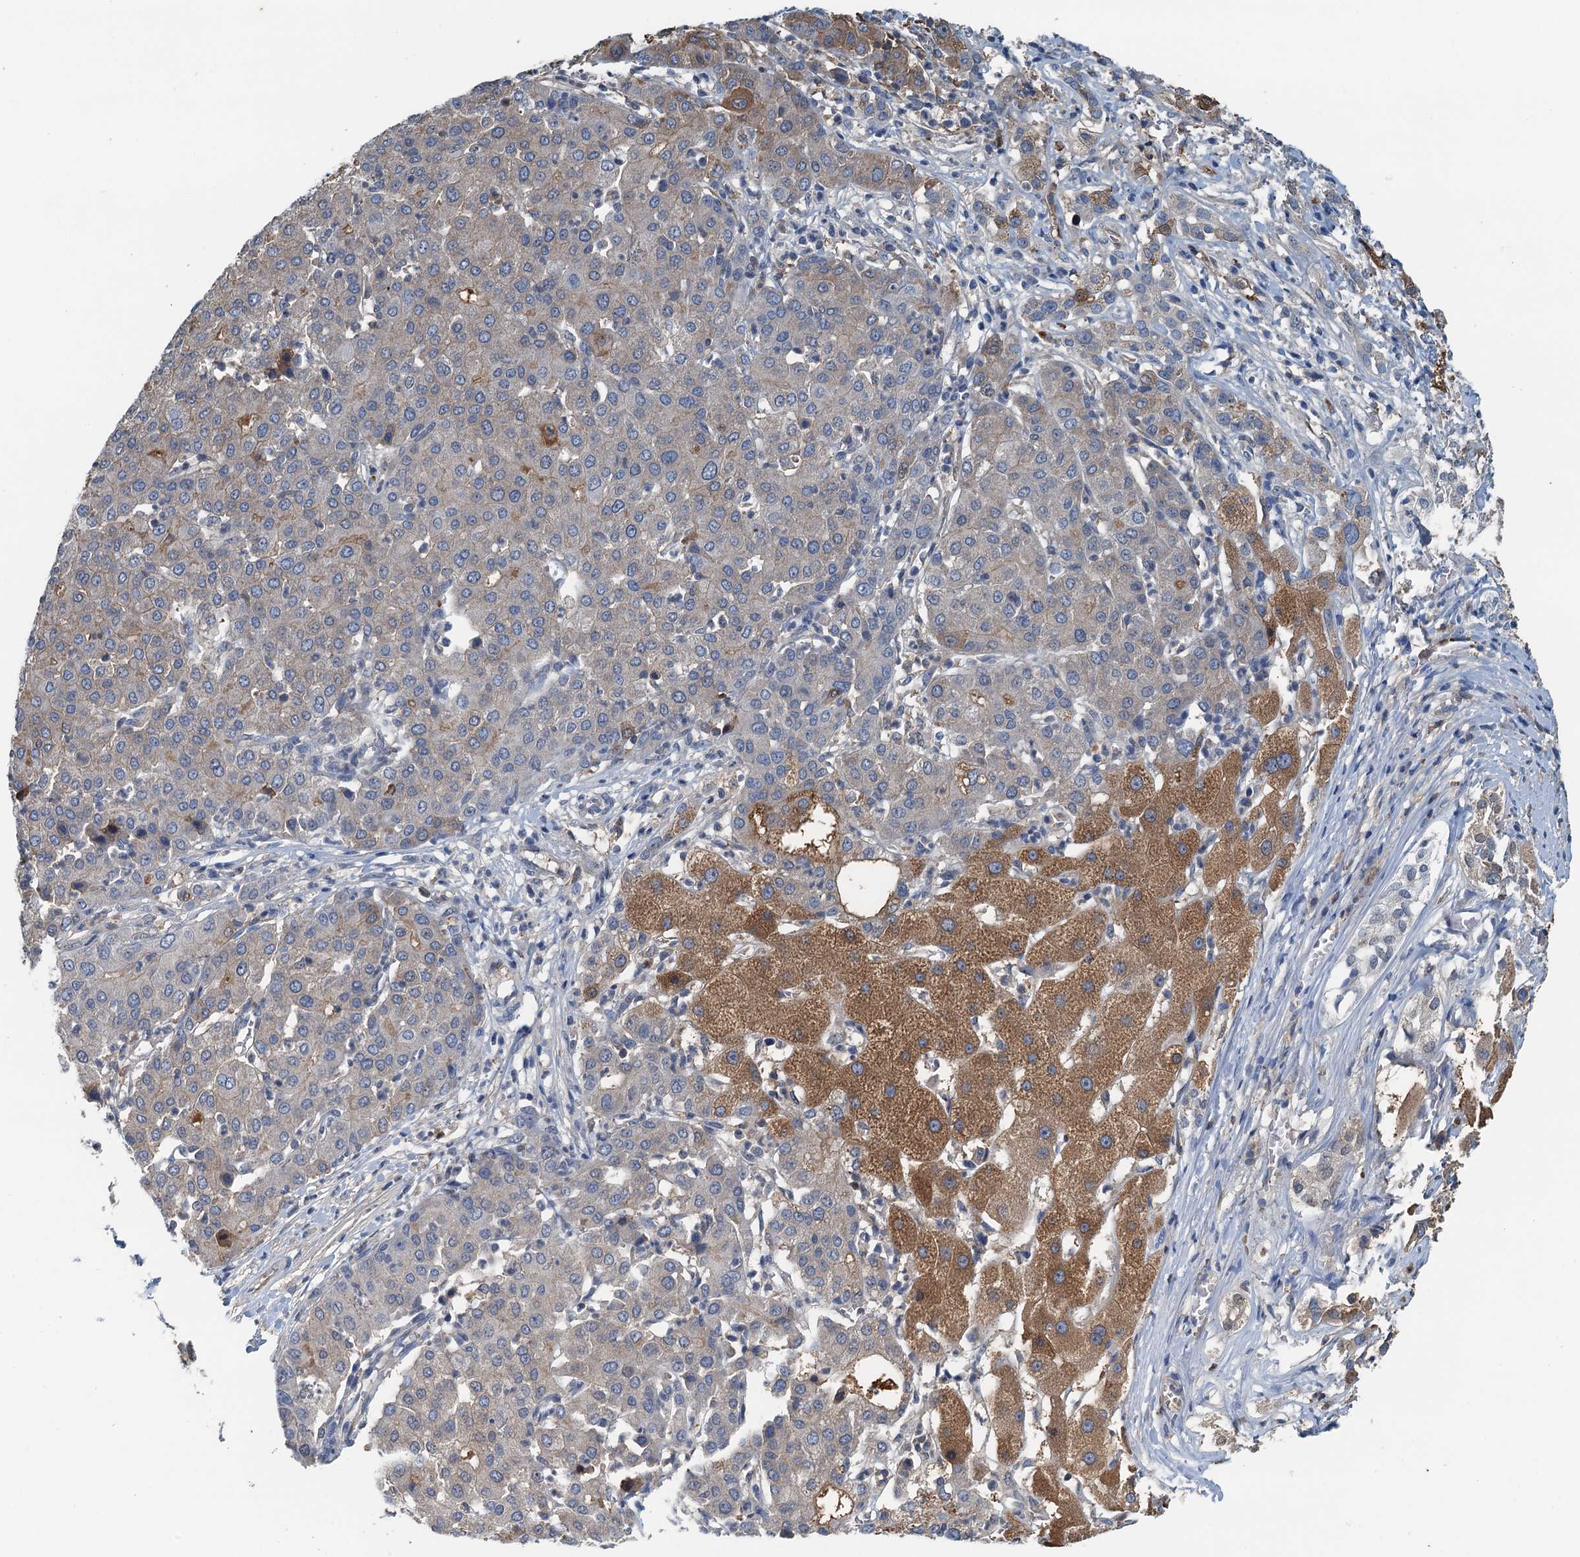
{"staining": {"intensity": "moderate", "quantity": "<25%", "location": "cytoplasmic/membranous"}, "tissue": "liver cancer", "cell_type": "Tumor cells", "image_type": "cancer", "snomed": [{"axis": "morphology", "description": "Carcinoma, Hepatocellular, NOS"}, {"axis": "topography", "description": "Liver"}], "caption": "A brown stain labels moderate cytoplasmic/membranous expression of a protein in human liver cancer tumor cells.", "gene": "LSM14B", "patient": {"sex": "male", "age": 65}}